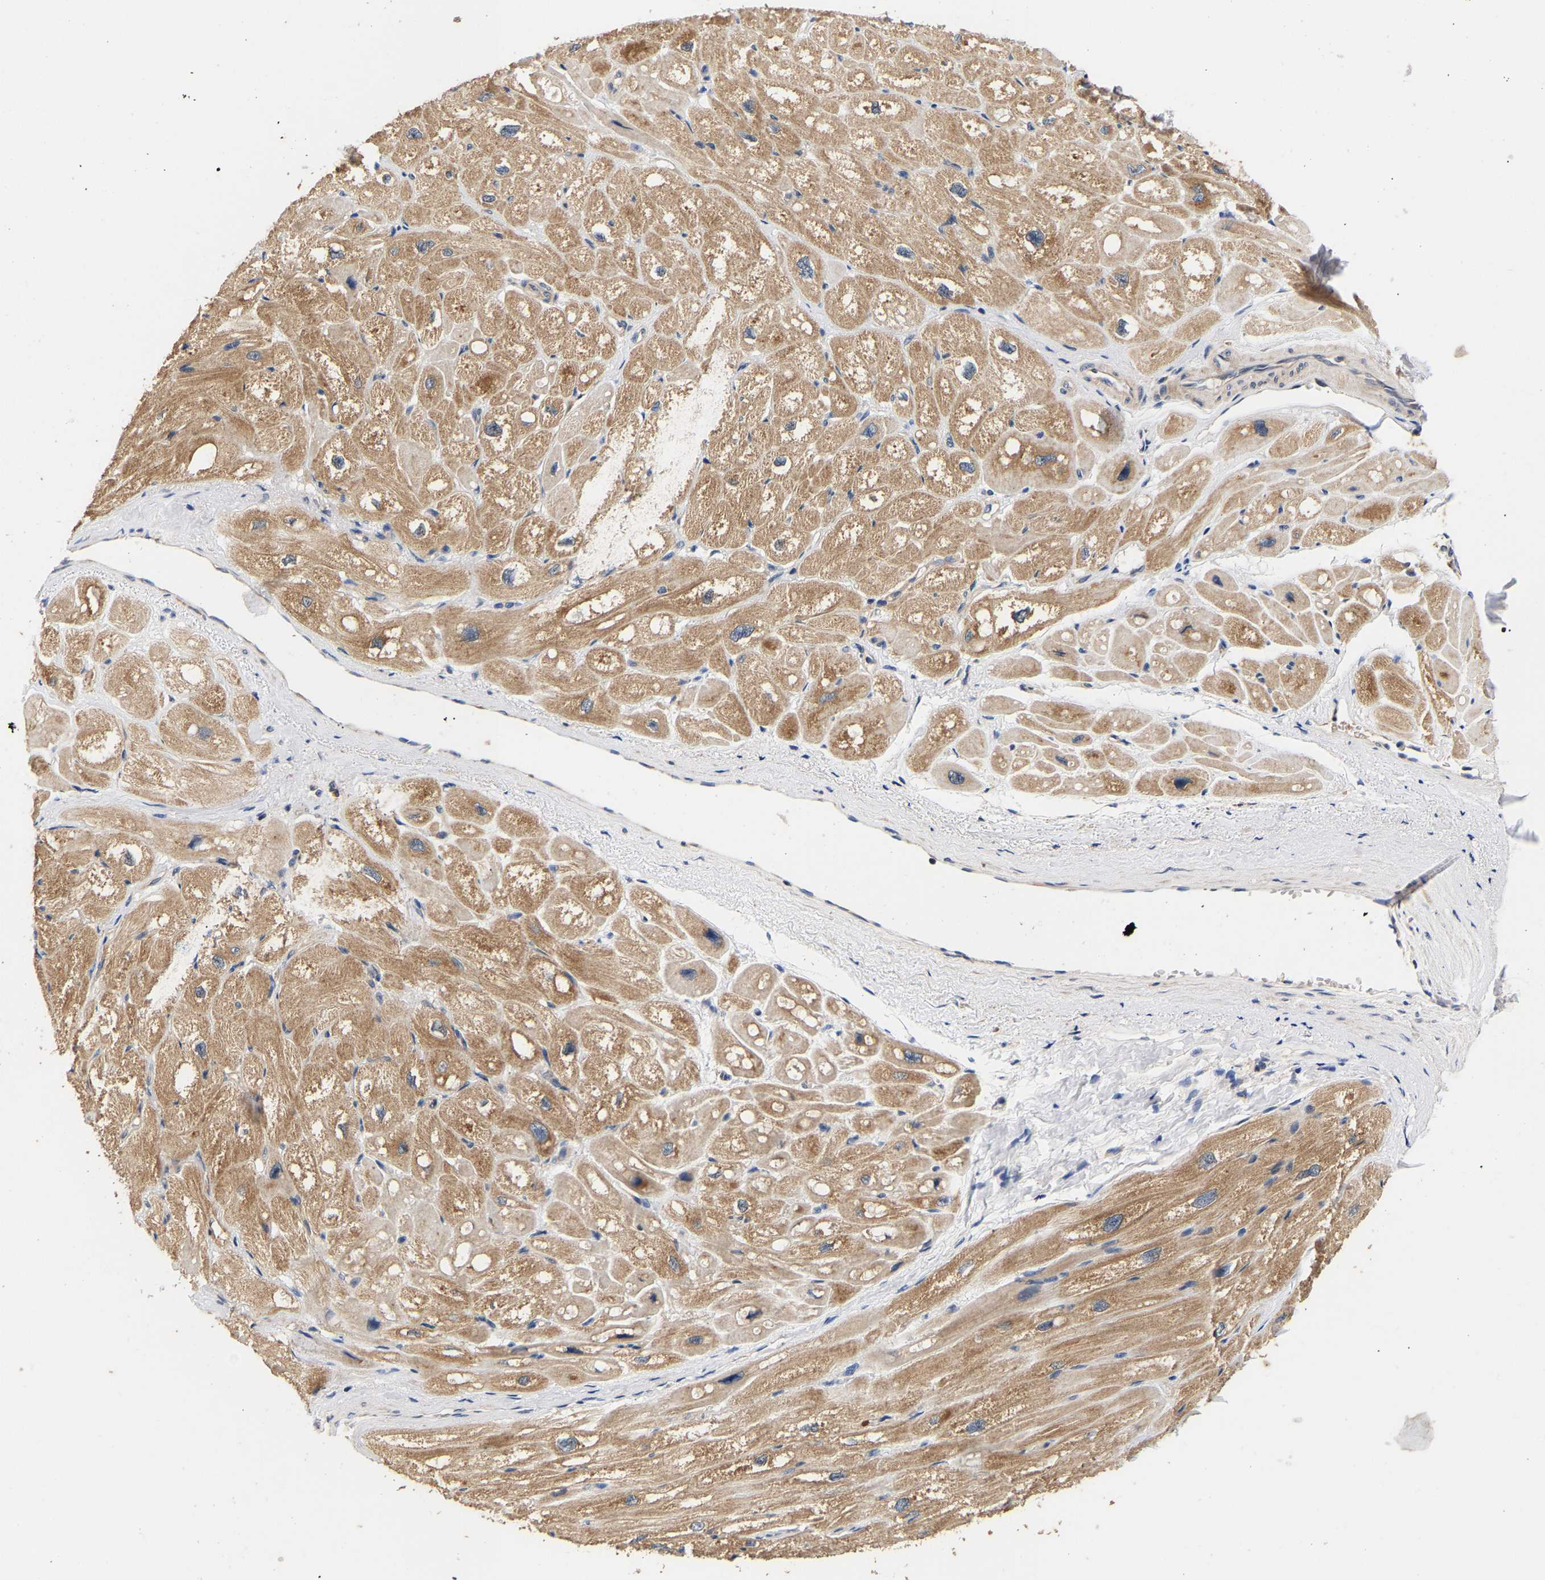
{"staining": {"intensity": "moderate", "quantity": ">75%", "location": "cytoplasmic/membranous"}, "tissue": "heart muscle", "cell_type": "Cardiomyocytes", "image_type": "normal", "snomed": [{"axis": "morphology", "description": "Normal tissue, NOS"}, {"axis": "topography", "description": "Heart"}], "caption": "Immunohistochemical staining of unremarkable heart muscle exhibits medium levels of moderate cytoplasmic/membranous staining in approximately >75% of cardiomyocytes. (DAB IHC with brightfield microscopy, high magnification).", "gene": "LRBA", "patient": {"sex": "male", "age": 49}}